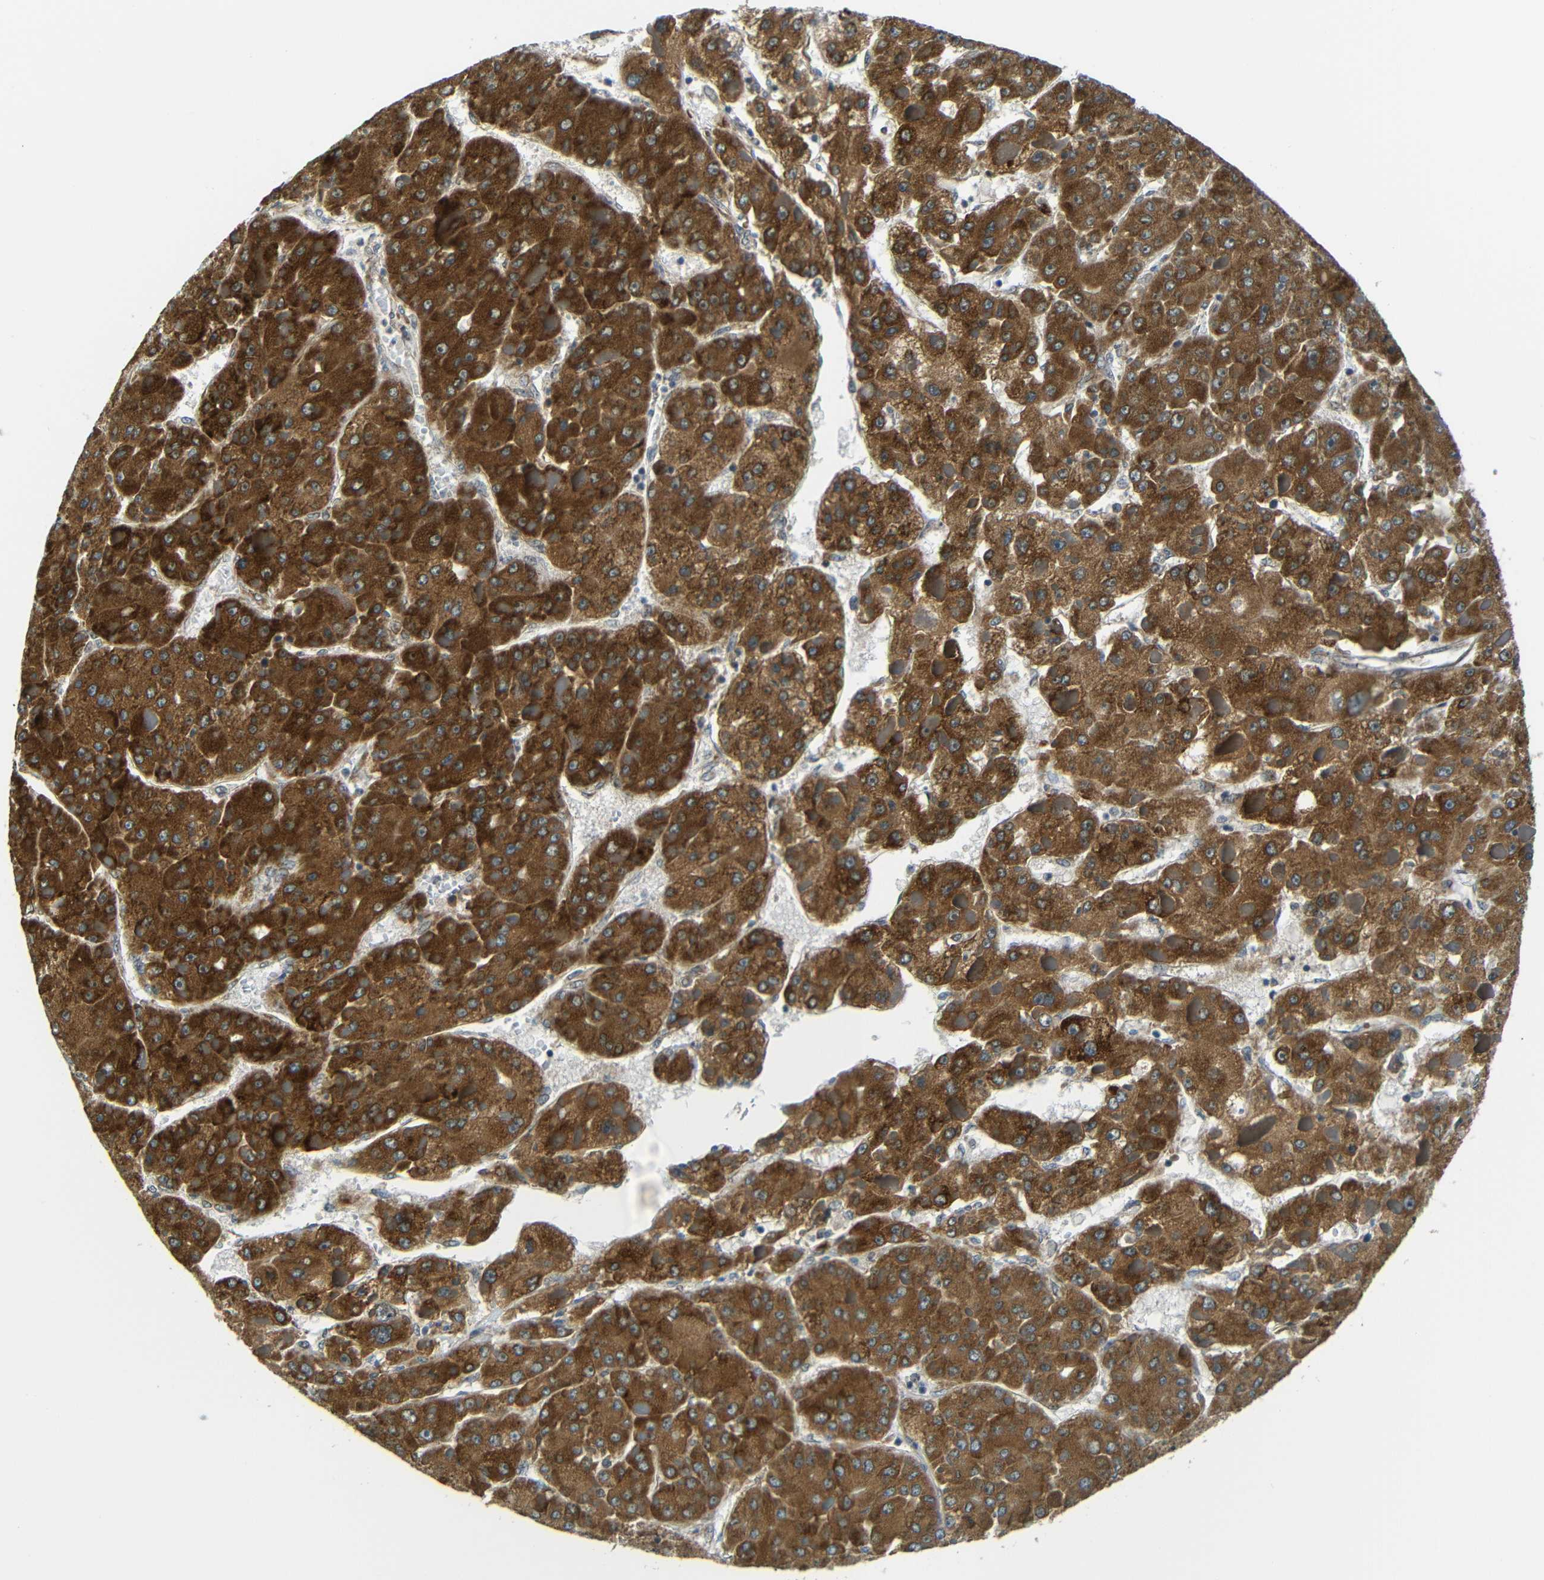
{"staining": {"intensity": "moderate", "quantity": ">75%", "location": "cytoplasmic/membranous"}, "tissue": "liver cancer", "cell_type": "Tumor cells", "image_type": "cancer", "snomed": [{"axis": "morphology", "description": "Carcinoma, Hepatocellular, NOS"}, {"axis": "topography", "description": "Liver"}], "caption": "This histopathology image demonstrates immunohistochemistry (IHC) staining of liver cancer, with medium moderate cytoplasmic/membranous expression in approximately >75% of tumor cells.", "gene": "VAPB", "patient": {"sex": "female", "age": 73}}